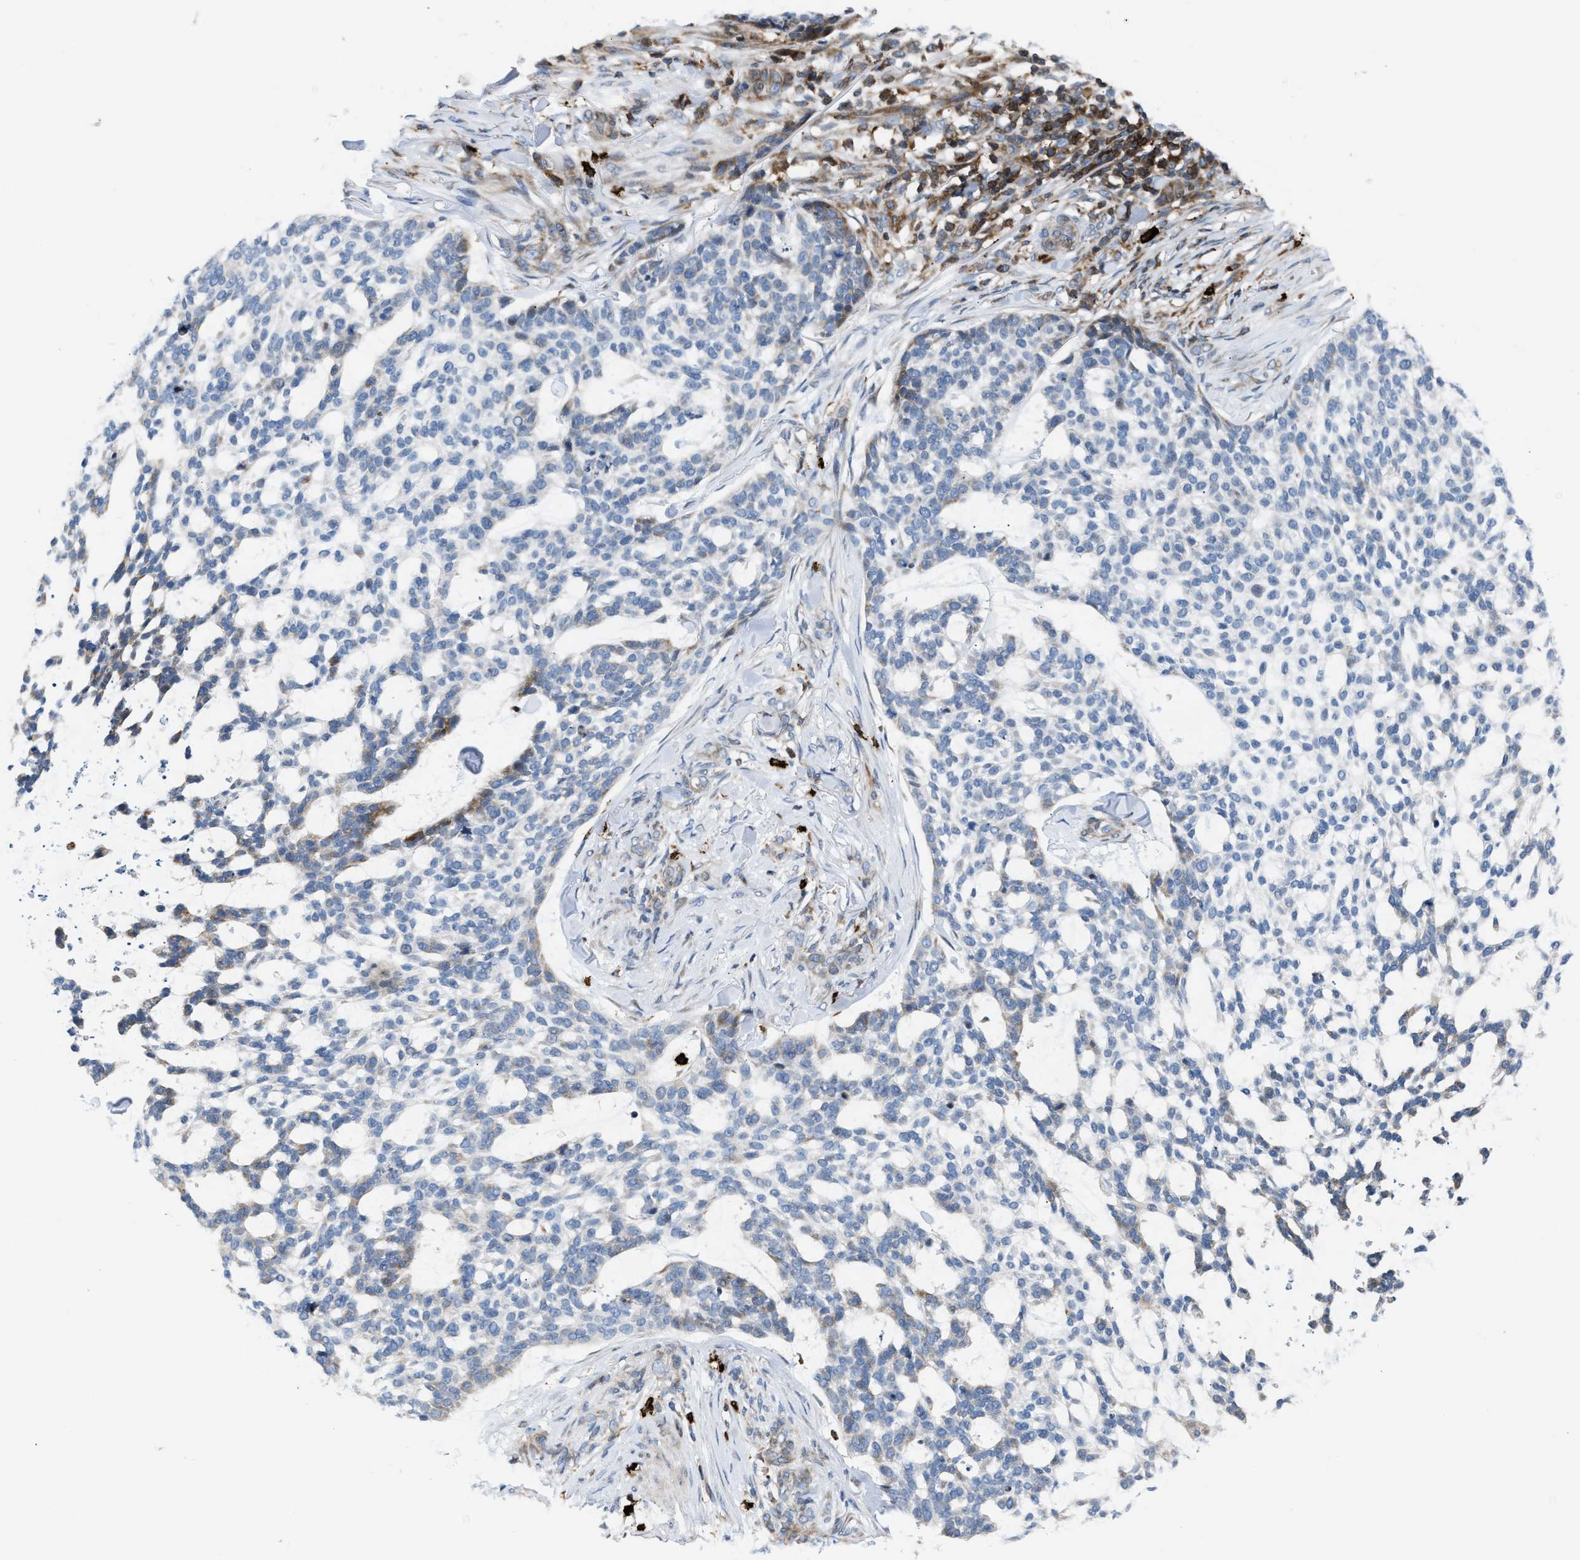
{"staining": {"intensity": "negative", "quantity": "none", "location": "none"}, "tissue": "skin cancer", "cell_type": "Tumor cells", "image_type": "cancer", "snomed": [{"axis": "morphology", "description": "Basal cell carcinoma"}, {"axis": "topography", "description": "Skin"}], "caption": "This is a histopathology image of immunohistochemistry staining of skin cancer (basal cell carcinoma), which shows no staining in tumor cells.", "gene": "ATP9A", "patient": {"sex": "female", "age": 64}}